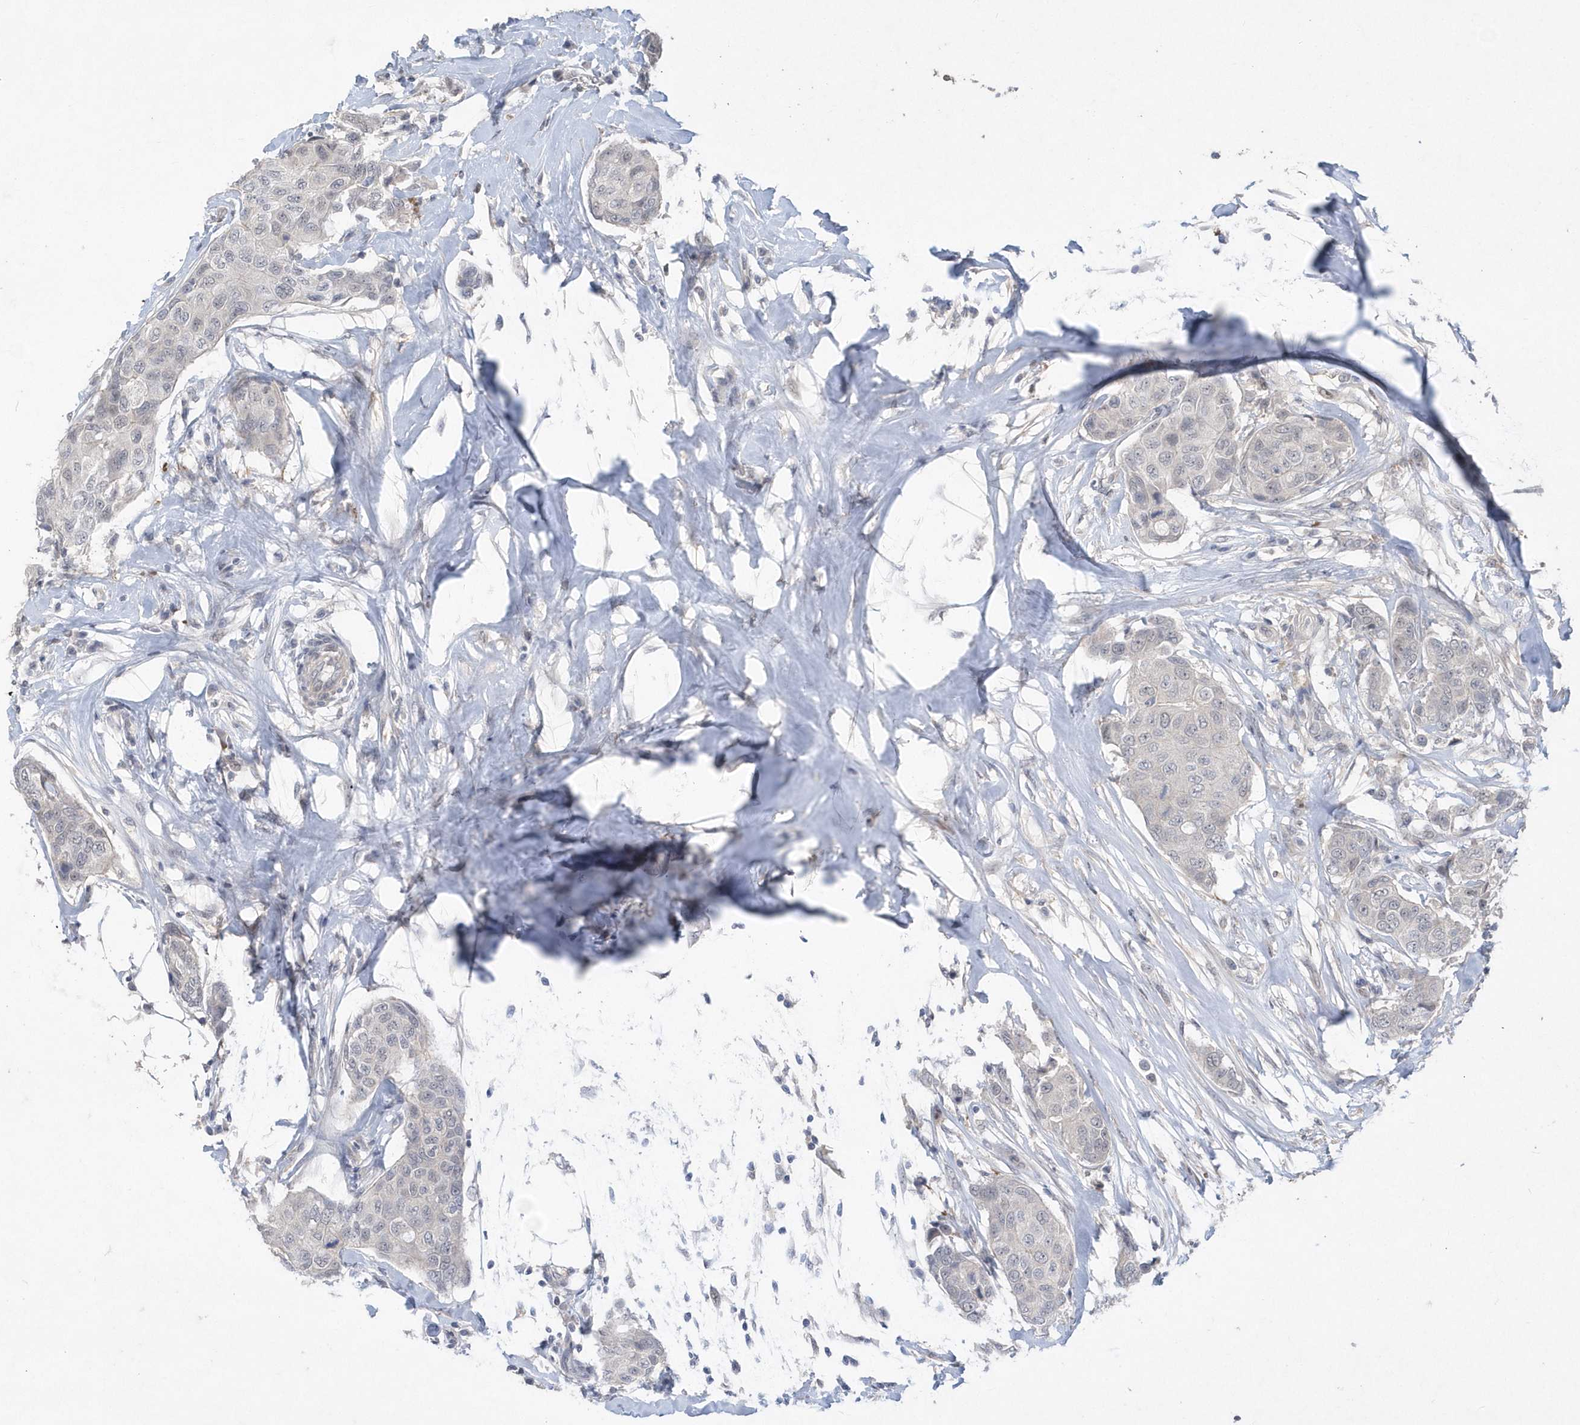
{"staining": {"intensity": "negative", "quantity": "none", "location": "none"}, "tissue": "breast cancer", "cell_type": "Tumor cells", "image_type": "cancer", "snomed": [{"axis": "morphology", "description": "Duct carcinoma"}, {"axis": "topography", "description": "Breast"}], "caption": "Breast infiltrating ductal carcinoma was stained to show a protein in brown. There is no significant staining in tumor cells.", "gene": "TSPEAR", "patient": {"sex": "female", "age": 80}}